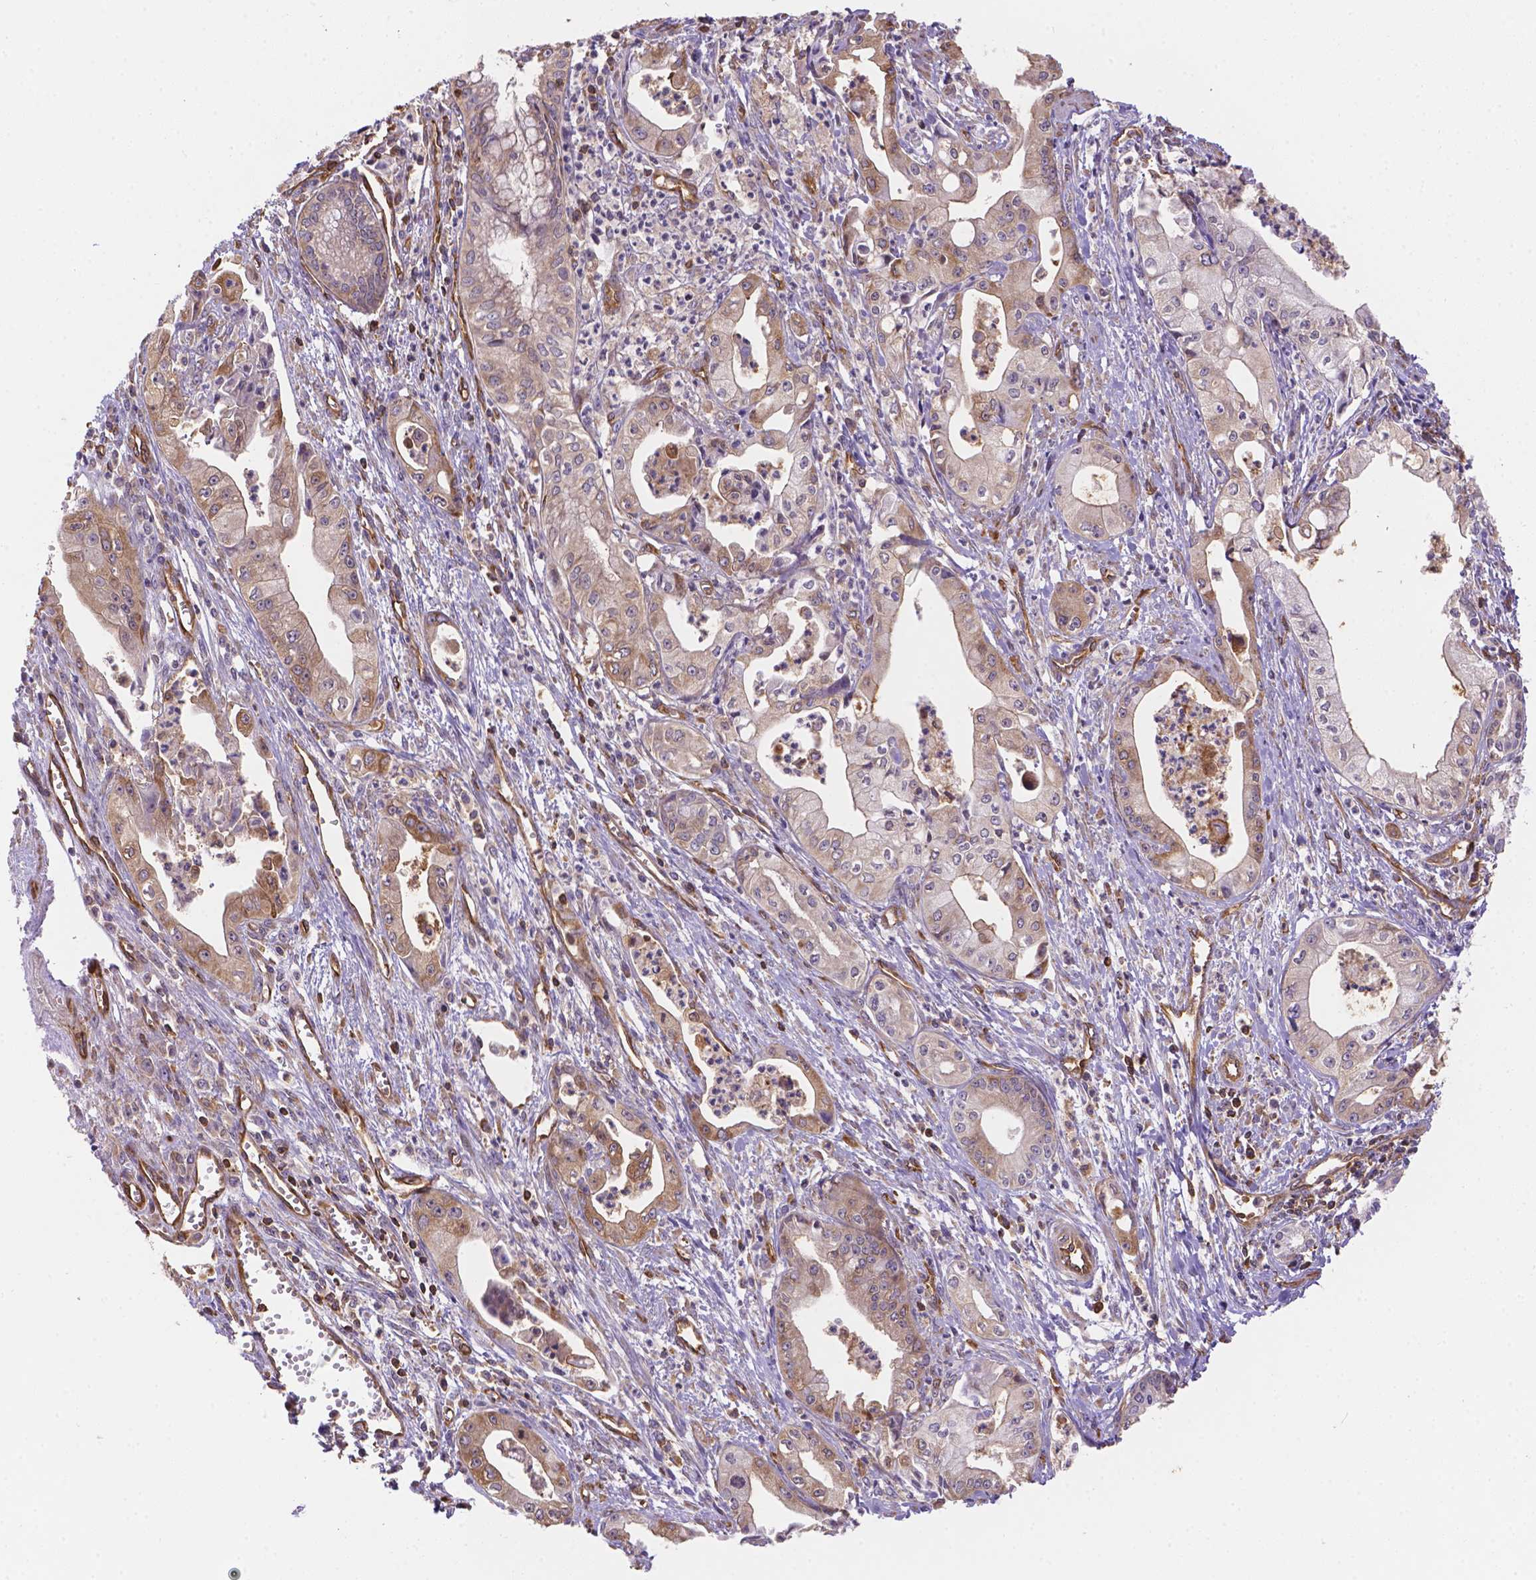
{"staining": {"intensity": "moderate", "quantity": ">75%", "location": "cytoplasmic/membranous"}, "tissue": "pancreatic cancer", "cell_type": "Tumor cells", "image_type": "cancer", "snomed": [{"axis": "morphology", "description": "Adenocarcinoma, NOS"}, {"axis": "topography", "description": "Pancreas"}], "caption": "Protein analysis of pancreatic adenocarcinoma tissue exhibits moderate cytoplasmic/membranous positivity in about >75% of tumor cells.", "gene": "DMWD", "patient": {"sex": "female", "age": 65}}